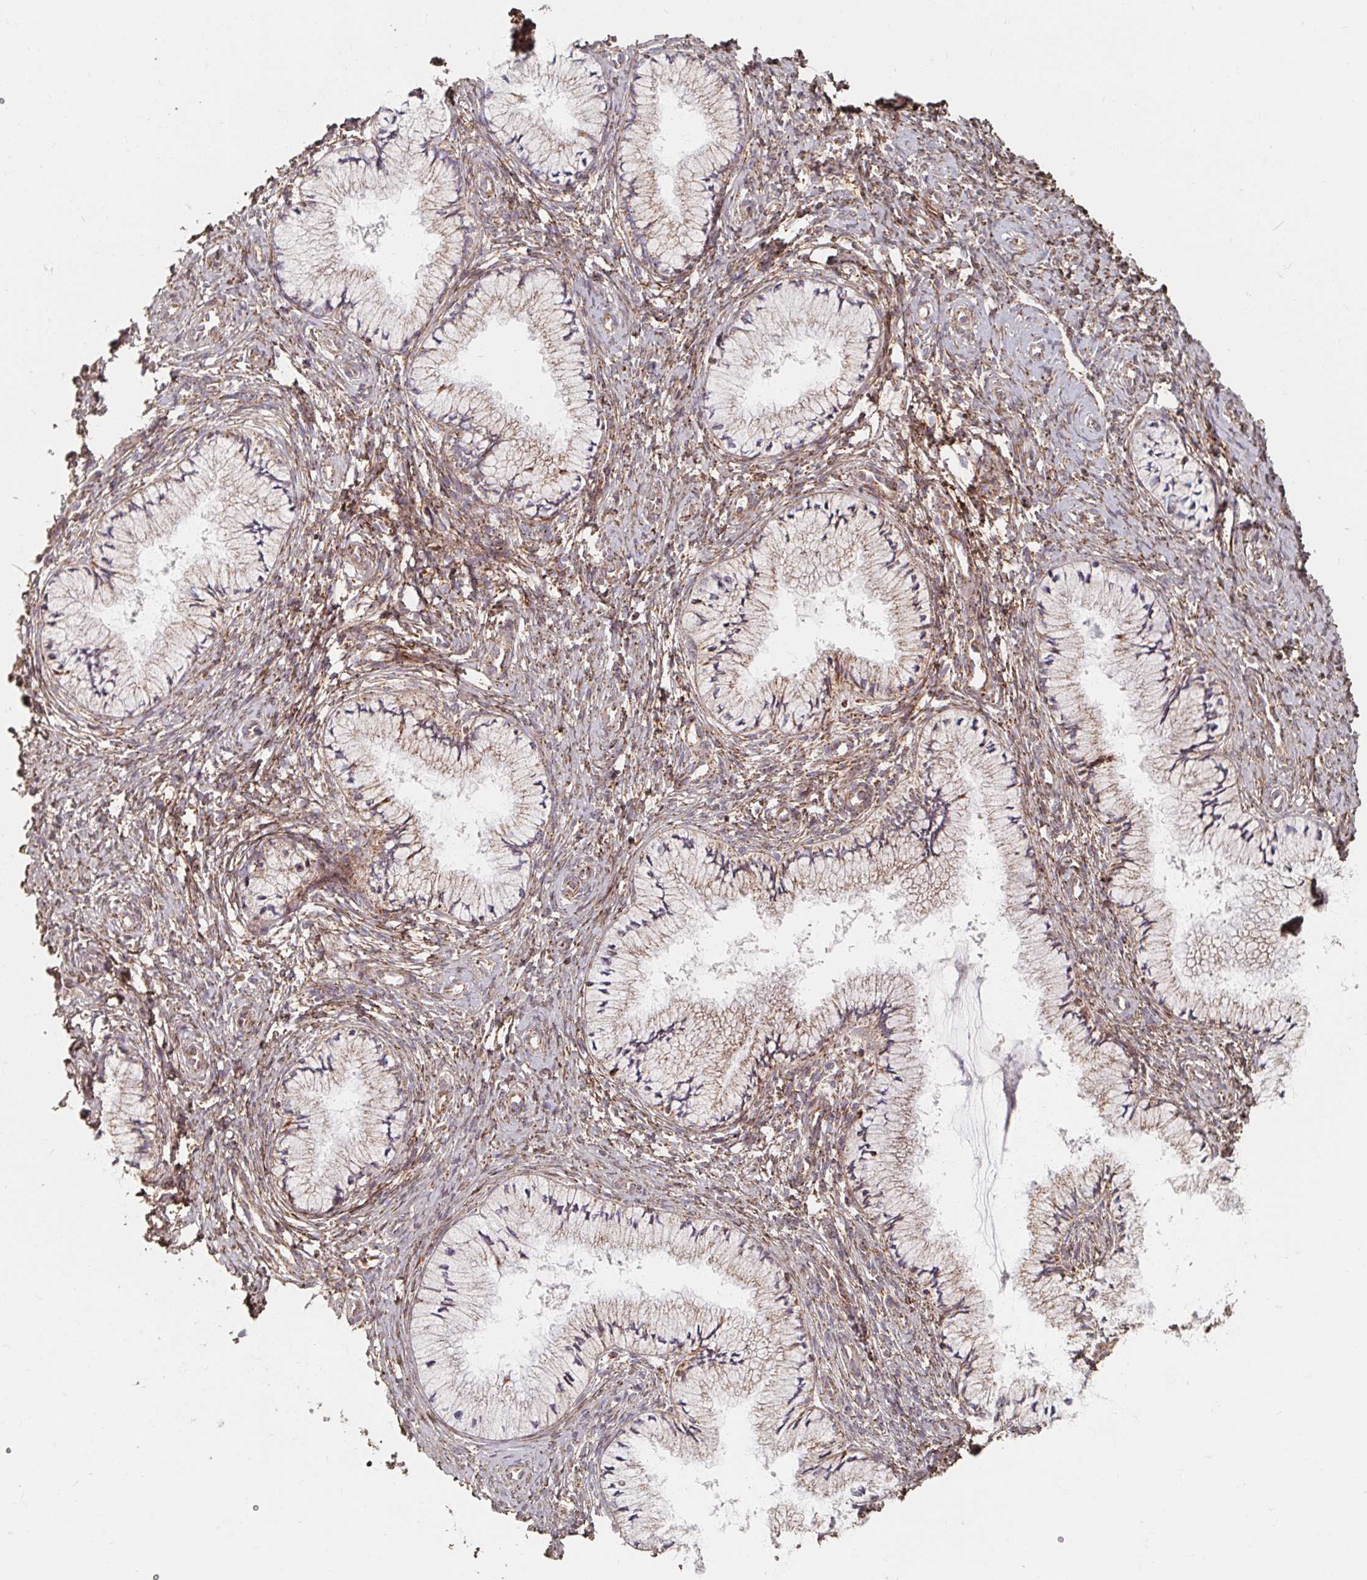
{"staining": {"intensity": "weak", "quantity": "25%-75%", "location": "cytoplasmic/membranous"}, "tissue": "cervix", "cell_type": "Glandular cells", "image_type": "normal", "snomed": [{"axis": "morphology", "description": "Normal tissue, NOS"}, {"axis": "topography", "description": "Cervix"}], "caption": "Glandular cells display low levels of weak cytoplasmic/membranous expression in about 25%-75% of cells in normal cervix.", "gene": "MAVS", "patient": {"sex": "female", "age": 37}}